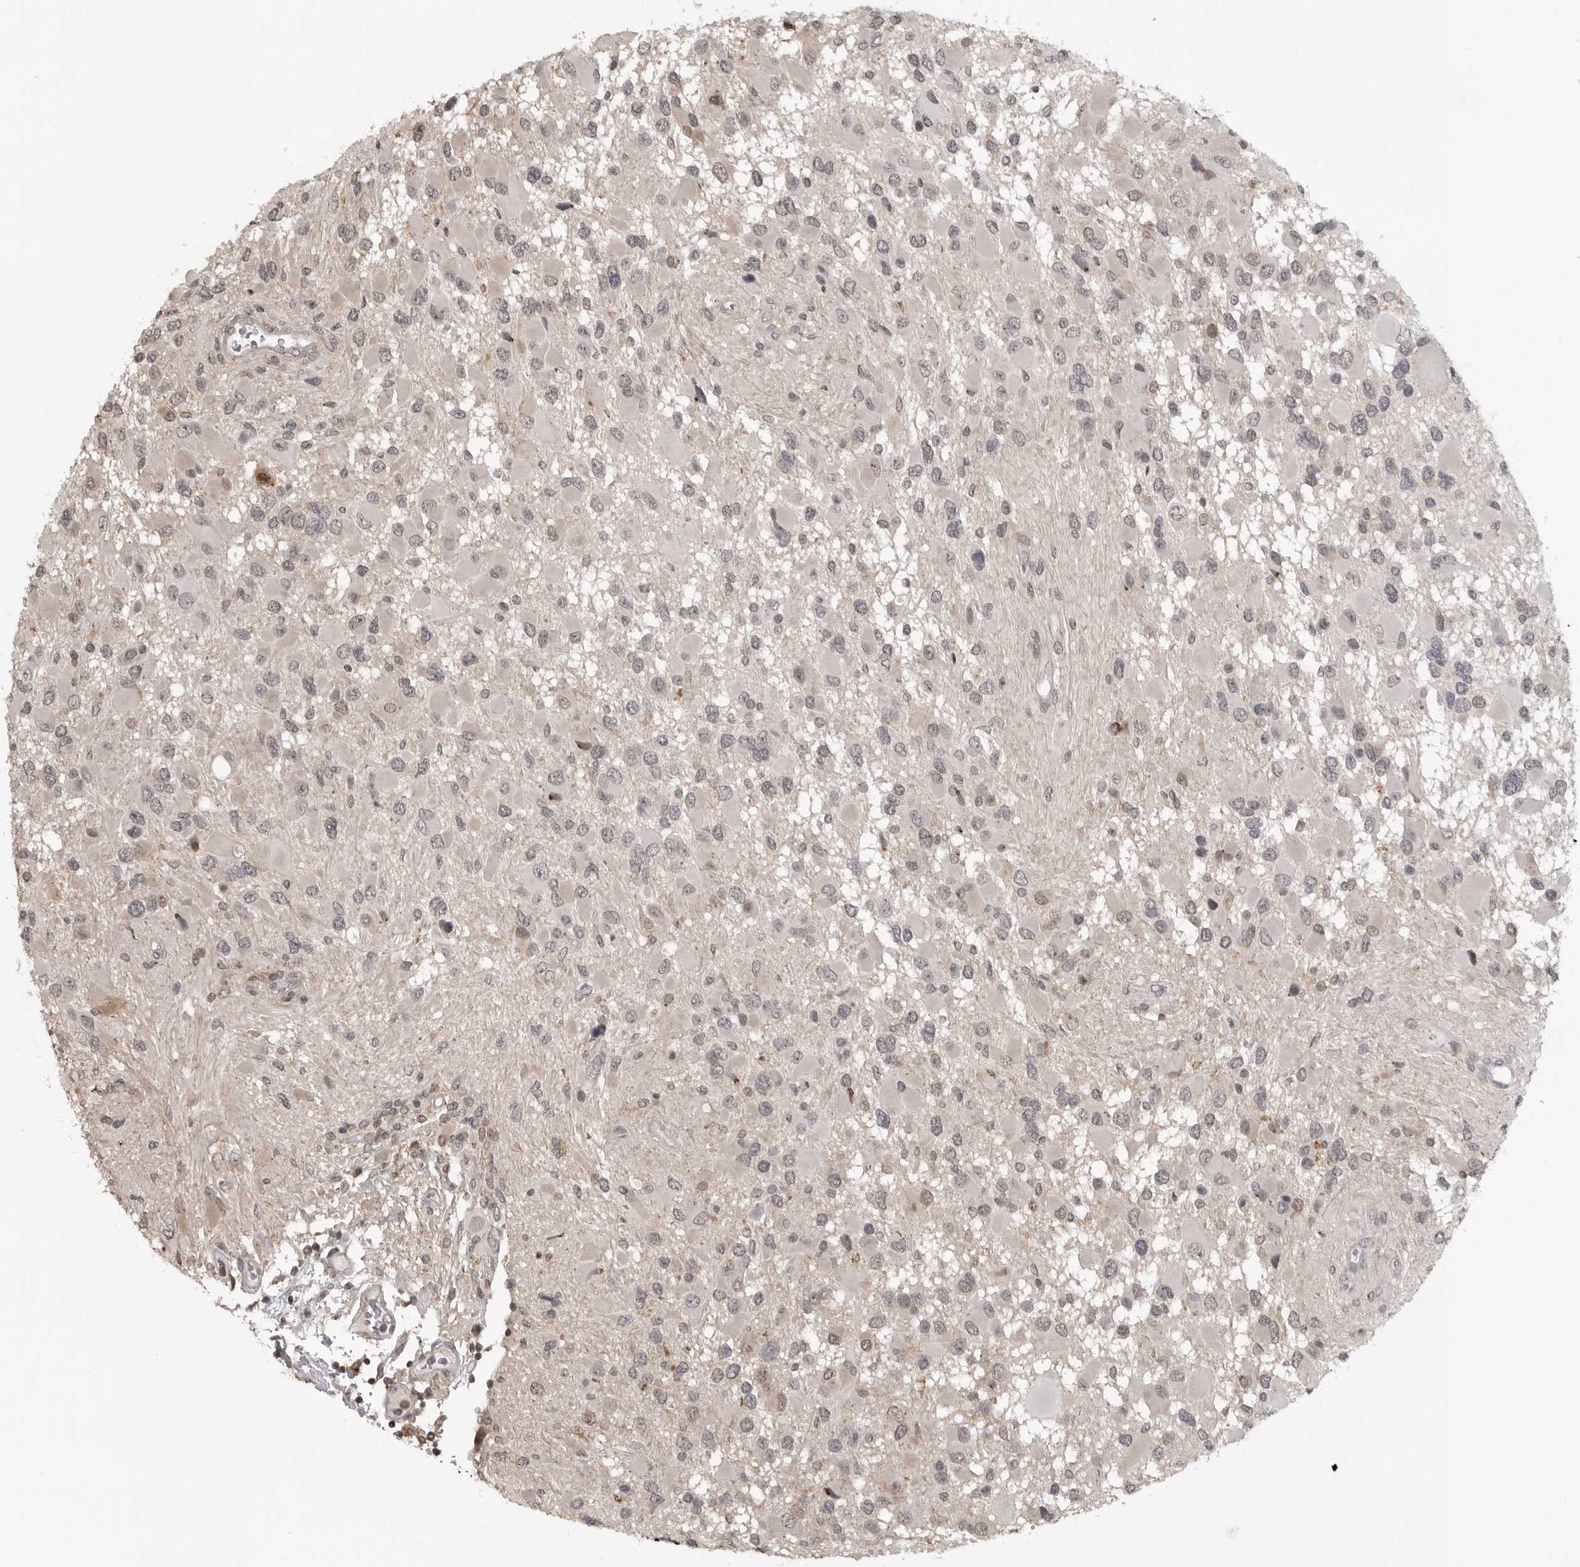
{"staining": {"intensity": "negative", "quantity": "none", "location": "none"}, "tissue": "glioma", "cell_type": "Tumor cells", "image_type": "cancer", "snomed": [{"axis": "morphology", "description": "Glioma, malignant, High grade"}, {"axis": "topography", "description": "Brain"}], "caption": "An immunohistochemistry image of glioma is shown. There is no staining in tumor cells of glioma.", "gene": "PDCL3", "patient": {"sex": "male", "age": 53}}